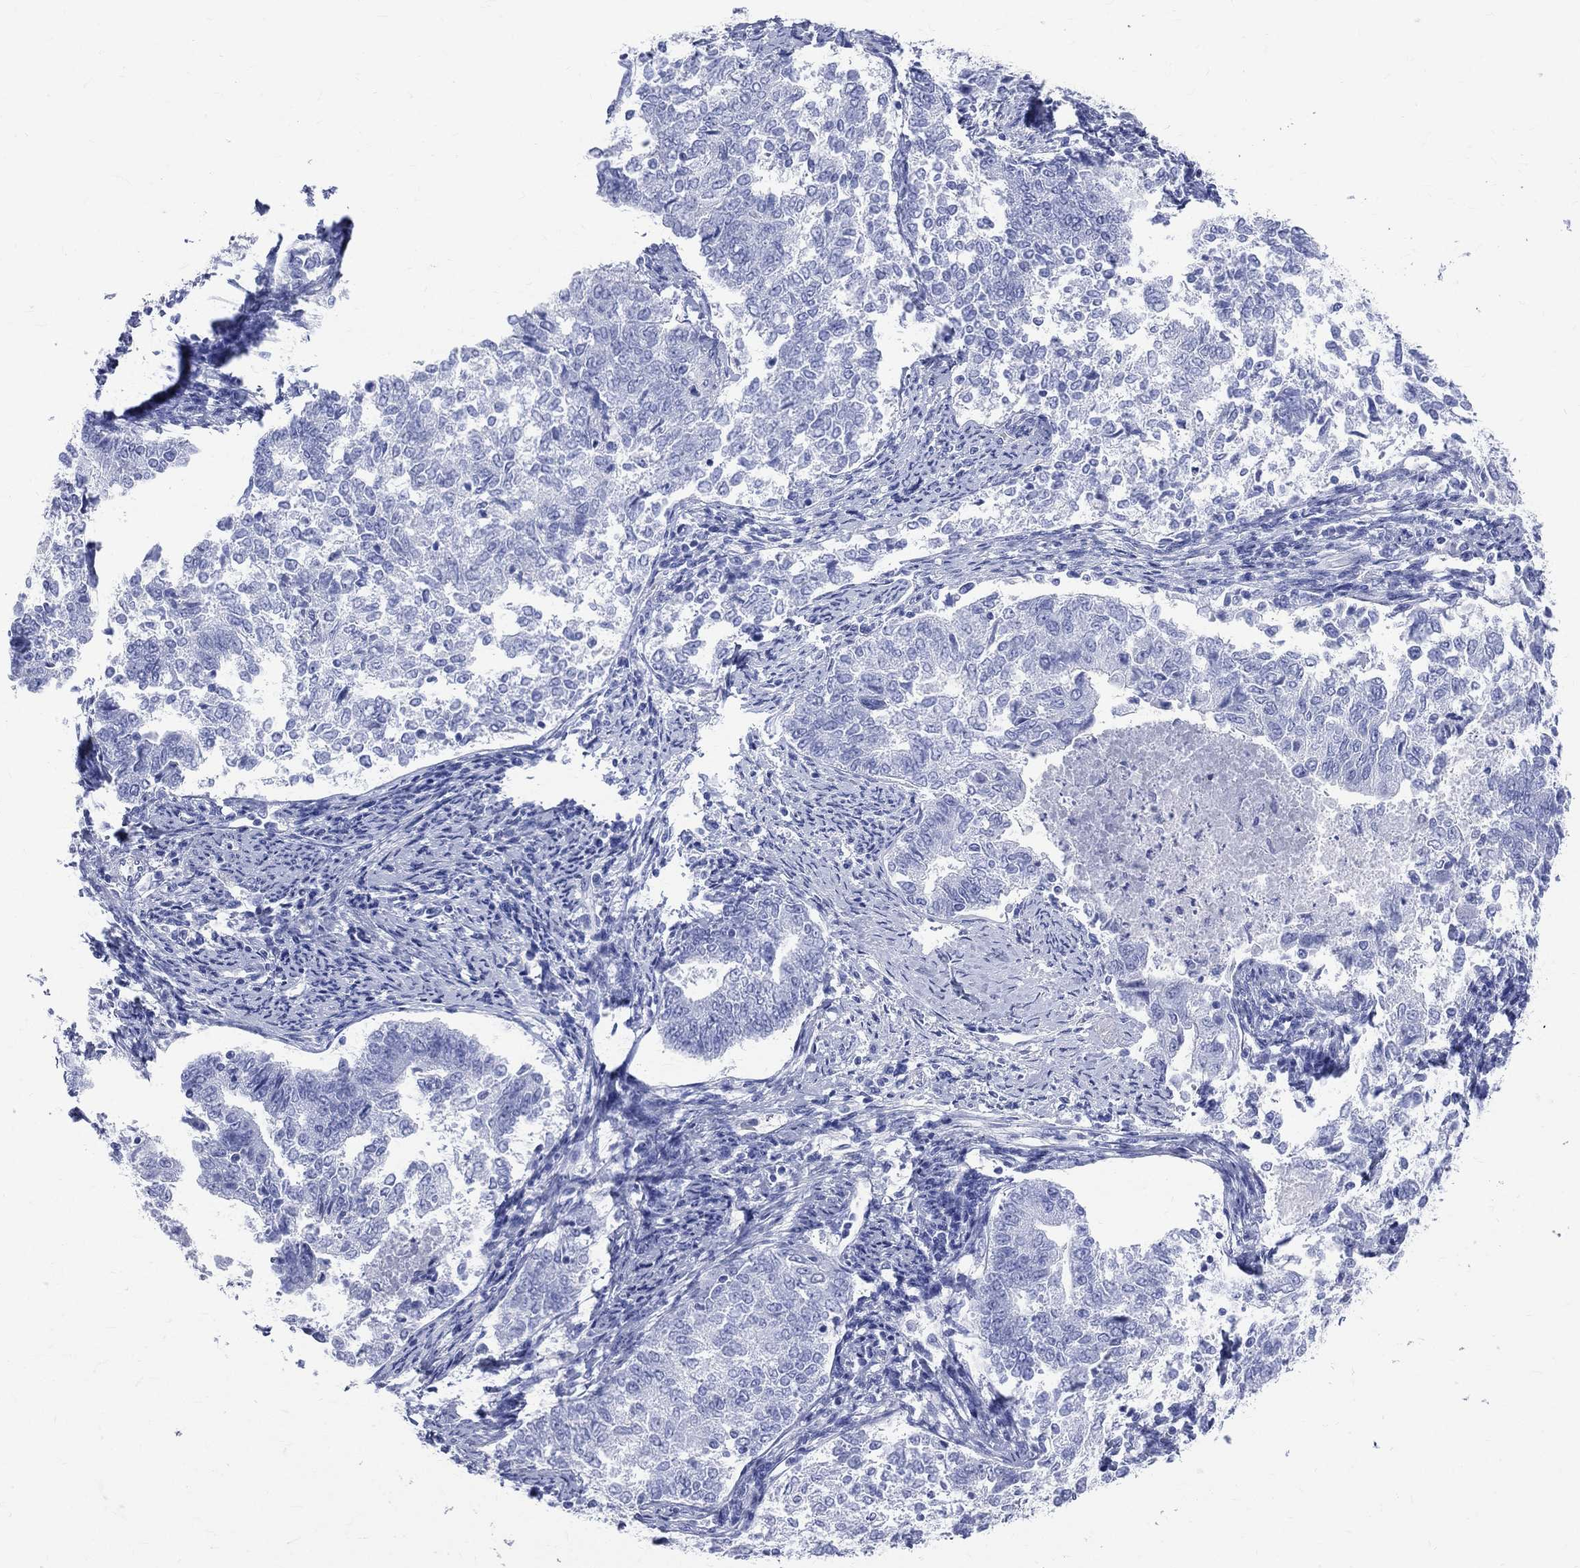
{"staining": {"intensity": "negative", "quantity": "none", "location": "none"}, "tissue": "endometrial cancer", "cell_type": "Tumor cells", "image_type": "cancer", "snomed": [{"axis": "morphology", "description": "Adenocarcinoma, NOS"}, {"axis": "topography", "description": "Endometrium"}], "caption": "High power microscopy micrograph of an immunohistochemistry (IHC) micrograph of endometrial adenocarcinoma, revealing no significant positivity in tumor cells. (DAB (3,3'-diaminobenzidine) IHC visualized using brightfield microscopy, high magnification).", "gene": "SYP", "patient": {"sex": "female", "age": 65}}